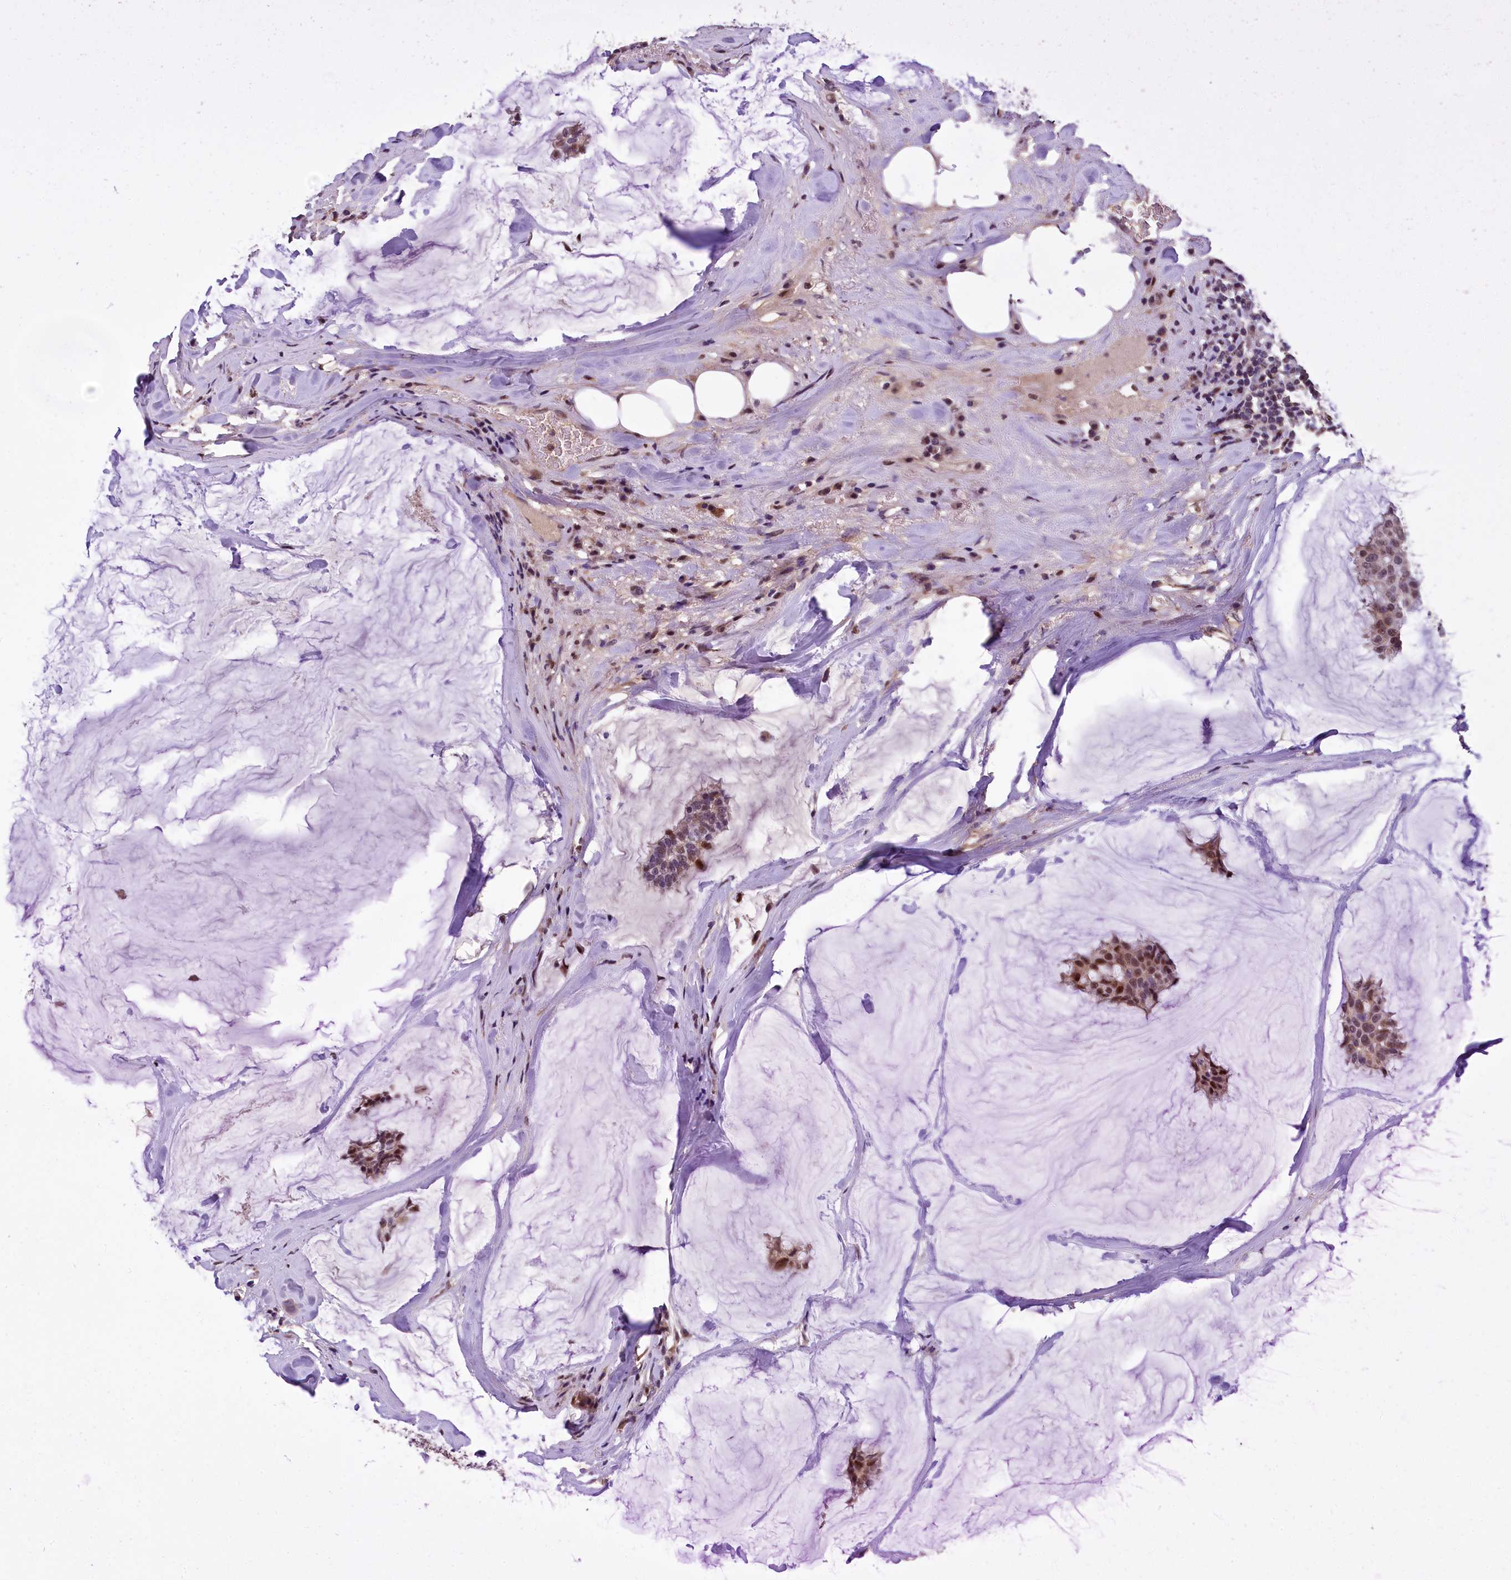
{"staining": {"intensity": "moderate", "quantity": ">75%", "location": "nuclear"}, "tissue": "breast cancer", "cell_type": "Tumor cells", "image_type": "cancer", "snomed": [{"axis": "morphology", "description": "Duct carcinoma"}, {"axis": "topography", "description": "Breast"}], "caption": "About >75% of tumor cells in breast cancer (invasive ductal carcinoma) exhibit moderate nuclear protein staining as visualized by brown immunohistochemical staining.", "gene": "HECTD4", "patient": {"sex": "female", "age": 93}}